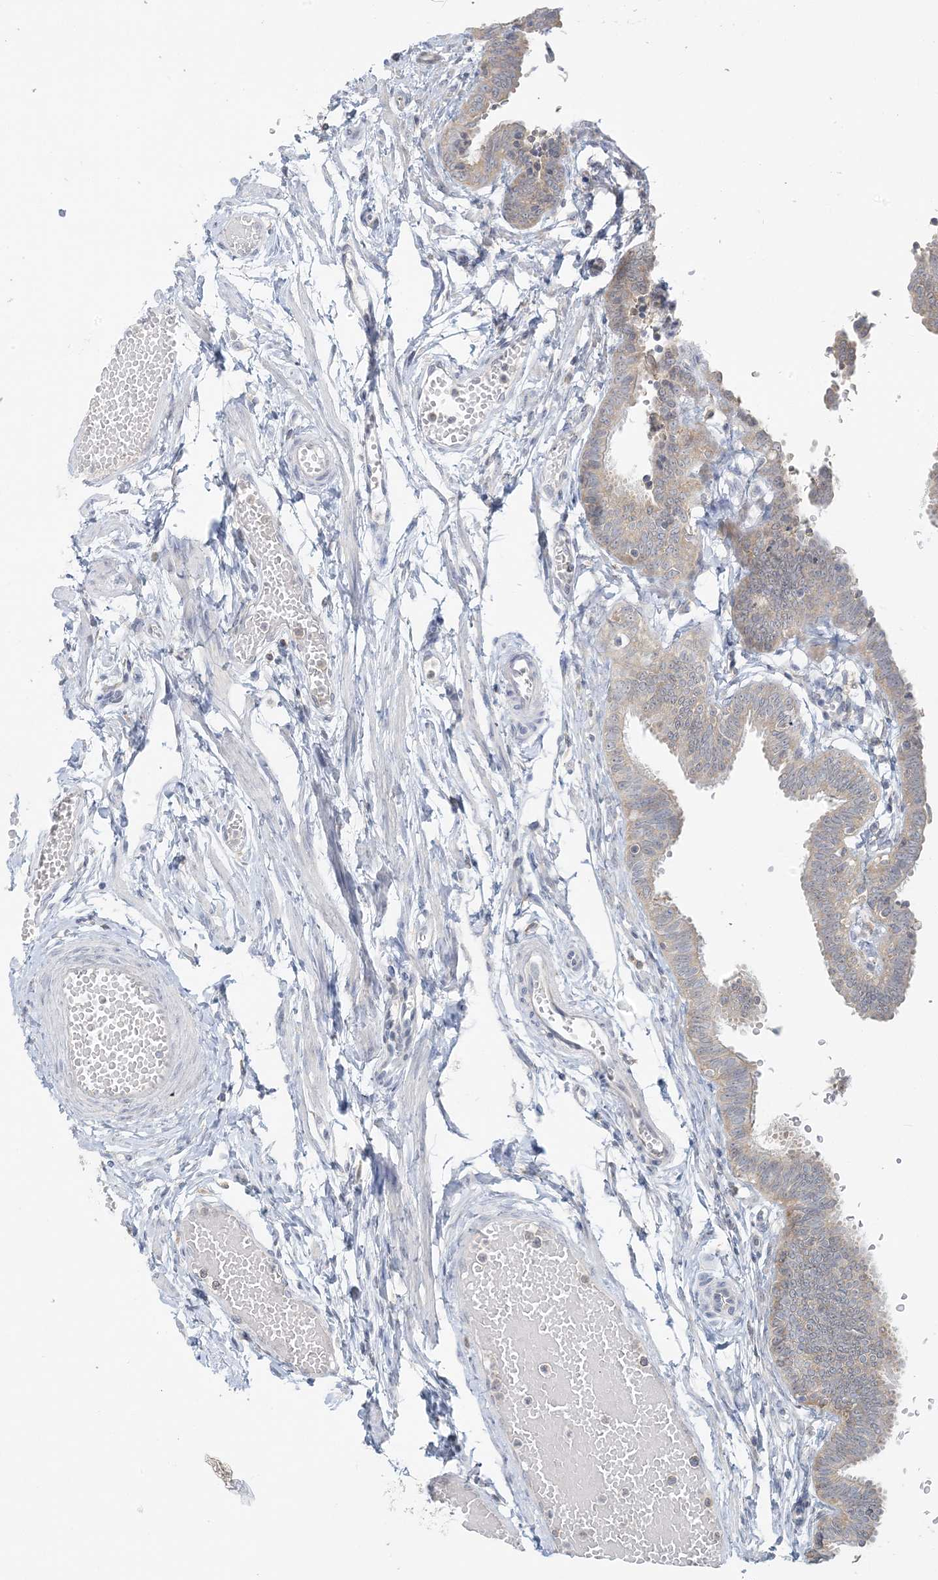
{"staining": {"intensity": "weak", "quantity": ">75%", "location": "cytoplasmic/membranous"}, "tissue": "fallopian tube", "cell_type": "Glandular cells", "image_type": "normal", "snomed": [{"axis": "morphology", "description": "Normal tissue, NOS"}, {"axis": "topography", "description": "Fallopian tube"}, {"axis": "topography", "description": "Ovary"}], "caption": "An immunohistochemistry micrograph of normal tissue is shown. Protein staining in brown labels weak cytoplasmic/membranous positivity in fallopian tube within glandular cells.", "gene": "EEFSEC", "patient": {"sex": "female", "age": 23}}